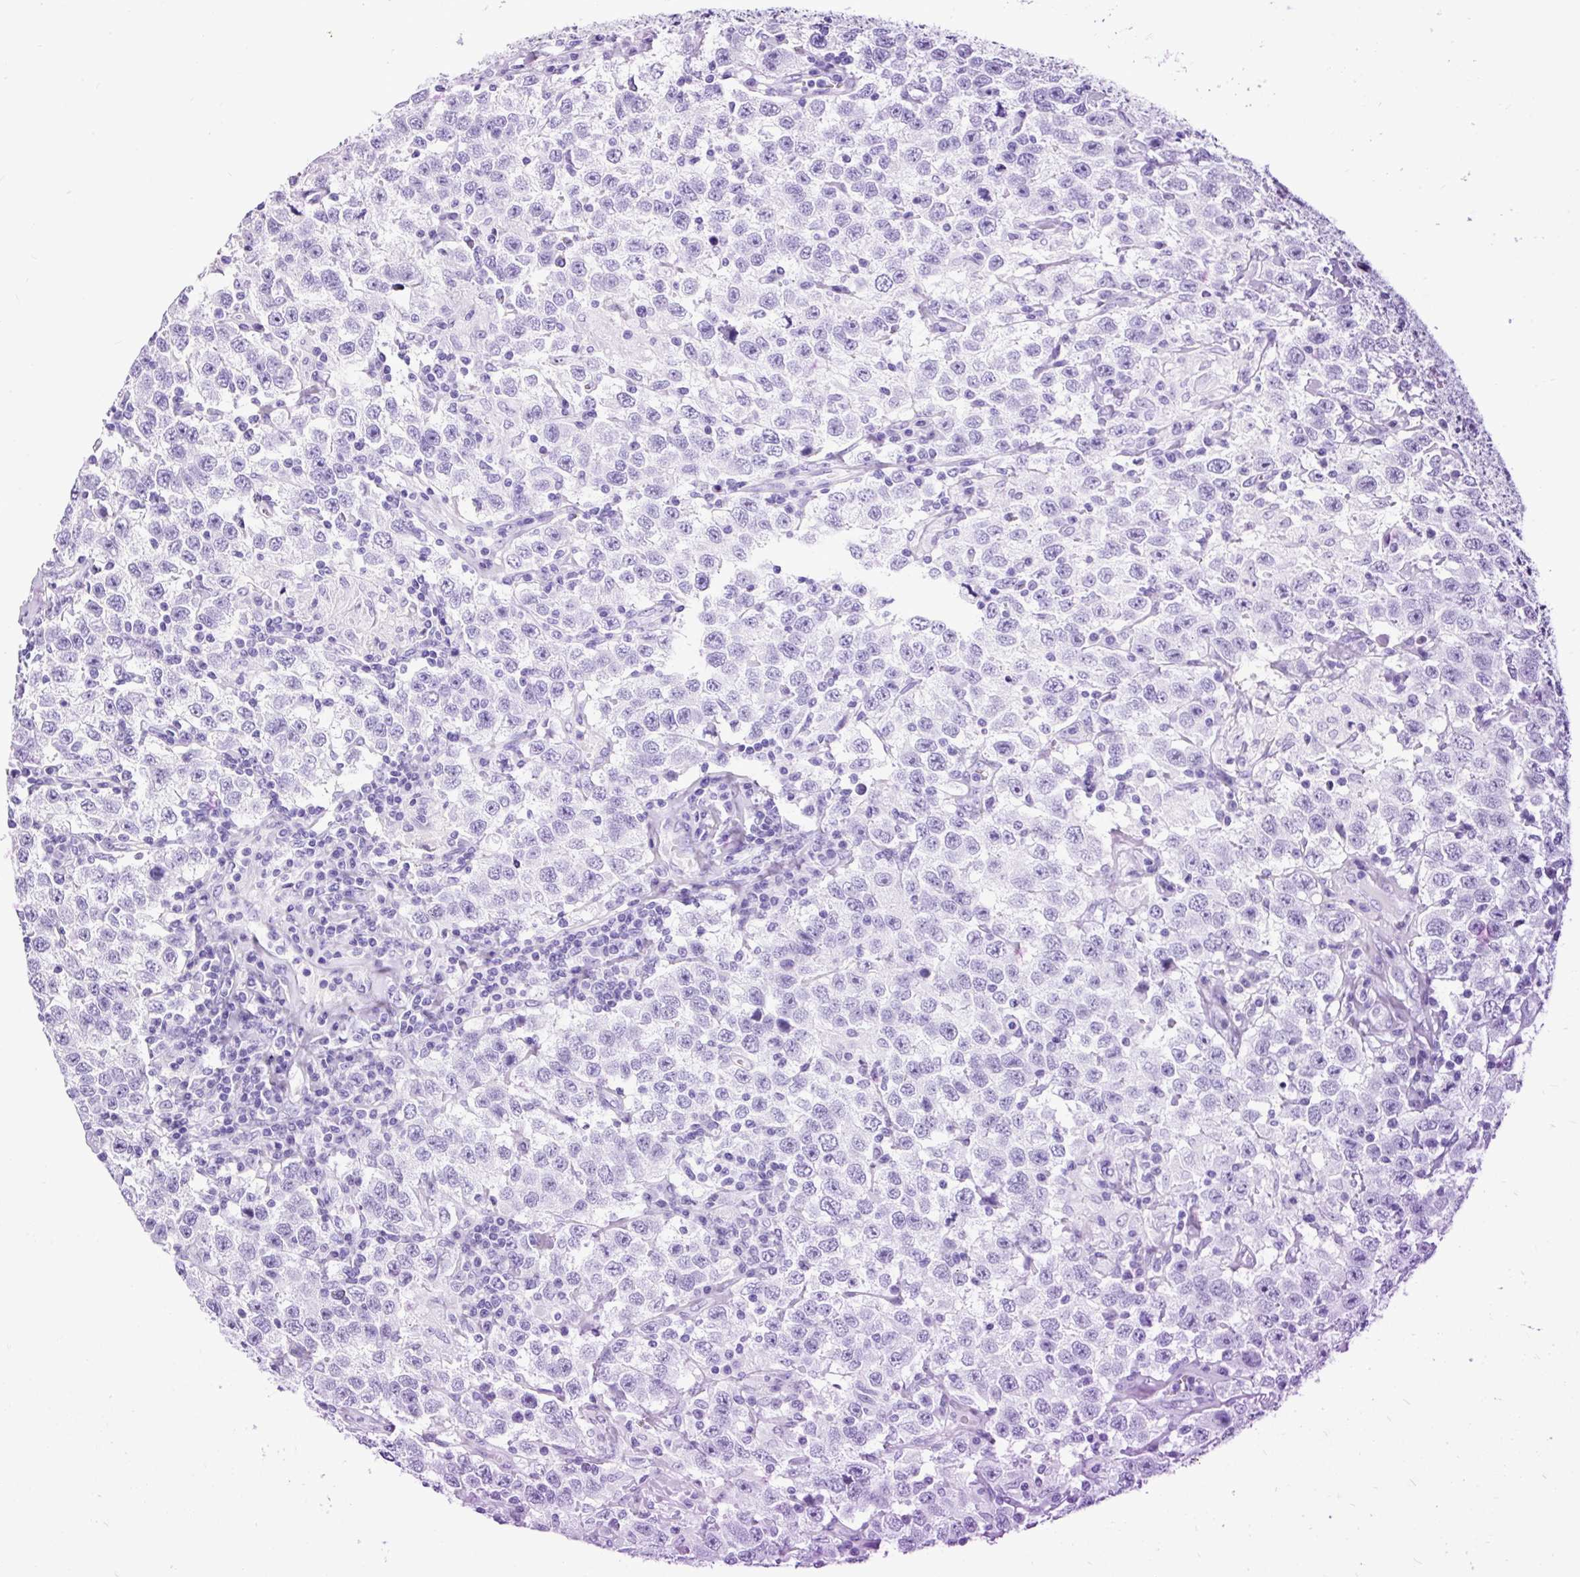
{"staining": {"intensity": "negative", "quantity": "none", "location": "none"}, "tissue": "testis cancer", "cell_type": "Tumor cells", "image_type": "cancer", "snomed": [{"axis": "morphology", "description": "Seminoma, NOS"}, {"axis": "topography", "description": "Testis"}], "caption": "Immunohistochemistry (IHC) micrograph of neoplastic tissue: human seminoma (testis) stained with DAB (3,3'-diaminobenzidine) reveals no significant protein positivity in tumor cells.", "gene": "CEL", "patient": {"sex": "male", "age": 41}}